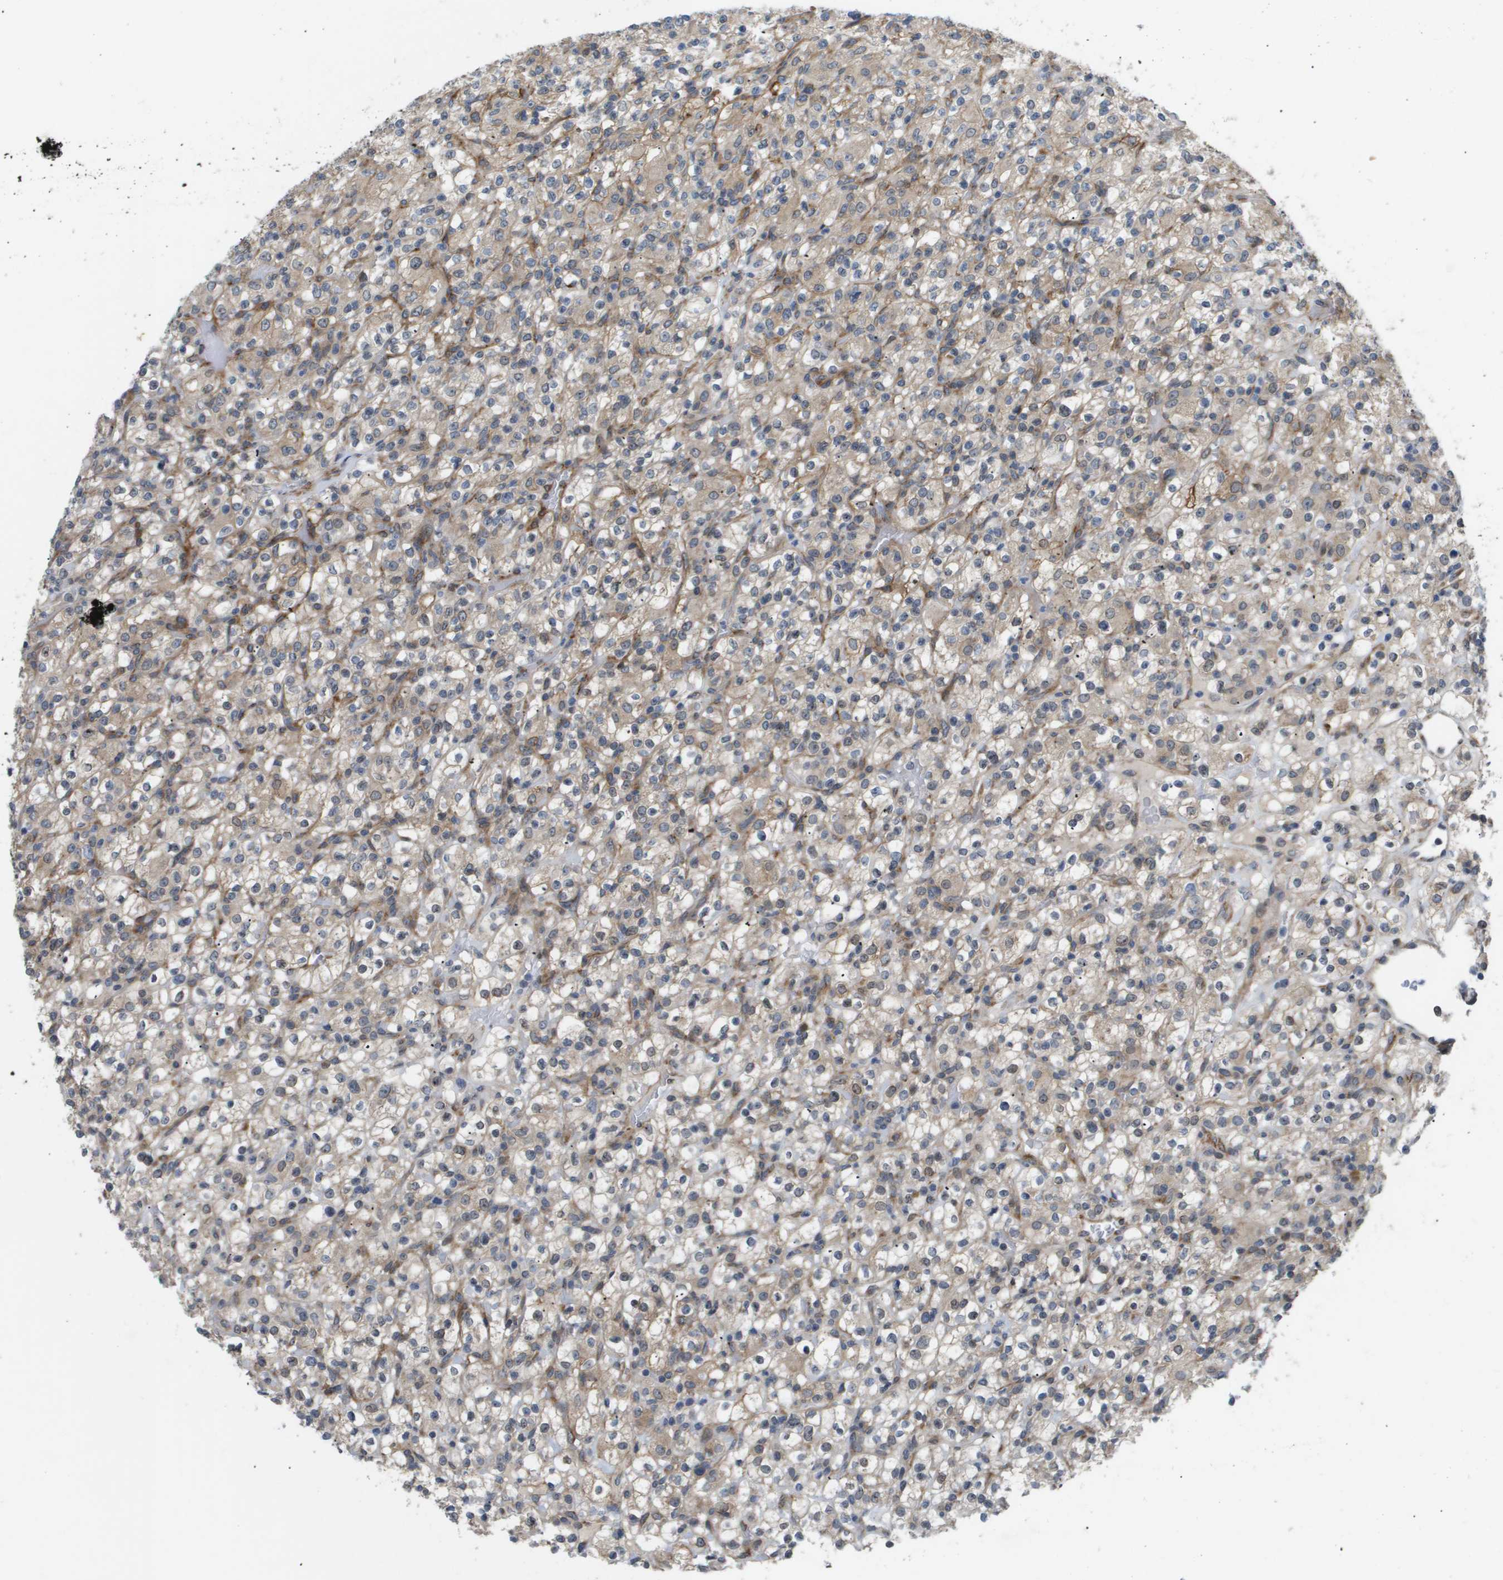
{"staining": {"intensity": "moderate", "quantity": ">75%", "location": "cytoplasmic/membranous"}, "tissue": "renal cancer", "cell_type": "Tumor cells", "image_type": "cancer", "snomed": [{"axis": "morphology", "description": "Normal tissue, NOS"}, {"axis": "morphology", "description": "Adenocarcinoma, NOS"}, {"axis": "topography", "description": "Kidney"}], "caption": "Protein expression analysis of human adenocarcinoma (renal) reveals moderate cytoplasmic/membranous expression in approximately >75% of tumor cells.", "gene": "OTUD5", "patient": {"sex": "female", "age": 72}}